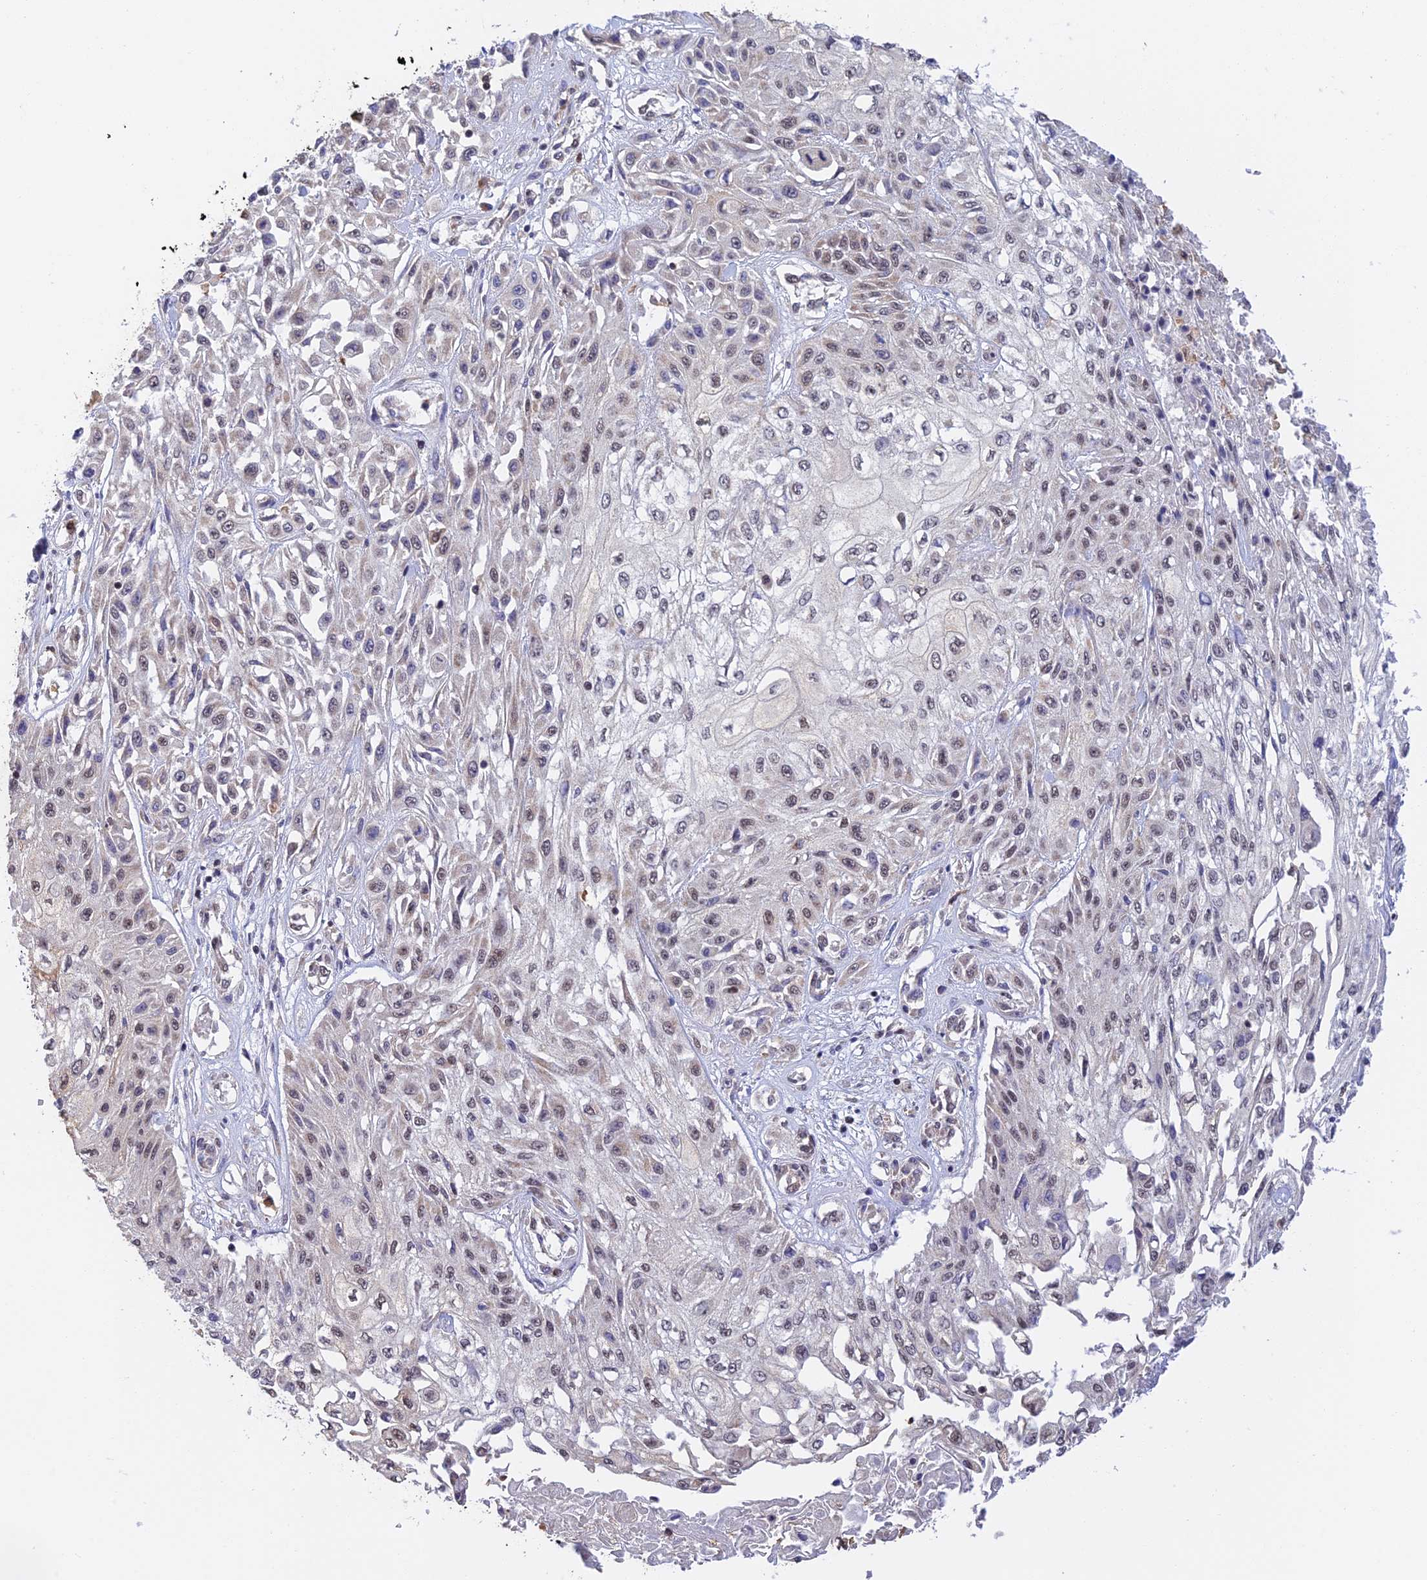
{"staining": {"intensity": "negative", "quantity": "none", "location": "none"}, "tissue": "skin cancer", "cell_type": "Tumor cells", "image_type": "cancer", "snomed": [{"axis": "morphology", "description": "Squamous cell carcinoma, NOS"}, {"axis": "morphology", "description": "Squamous cell carcinoma, metastatic, NOS"}, {"axis": "topography", "description": "Skin"}, {"axis": "topography", "description": "Lymph node"}], "caption": "Tumor cells show no significant staining in squamous cell carcinoma (skin).", "gene": "PEX16", "patient": {"sex": "male", "age": 75}}